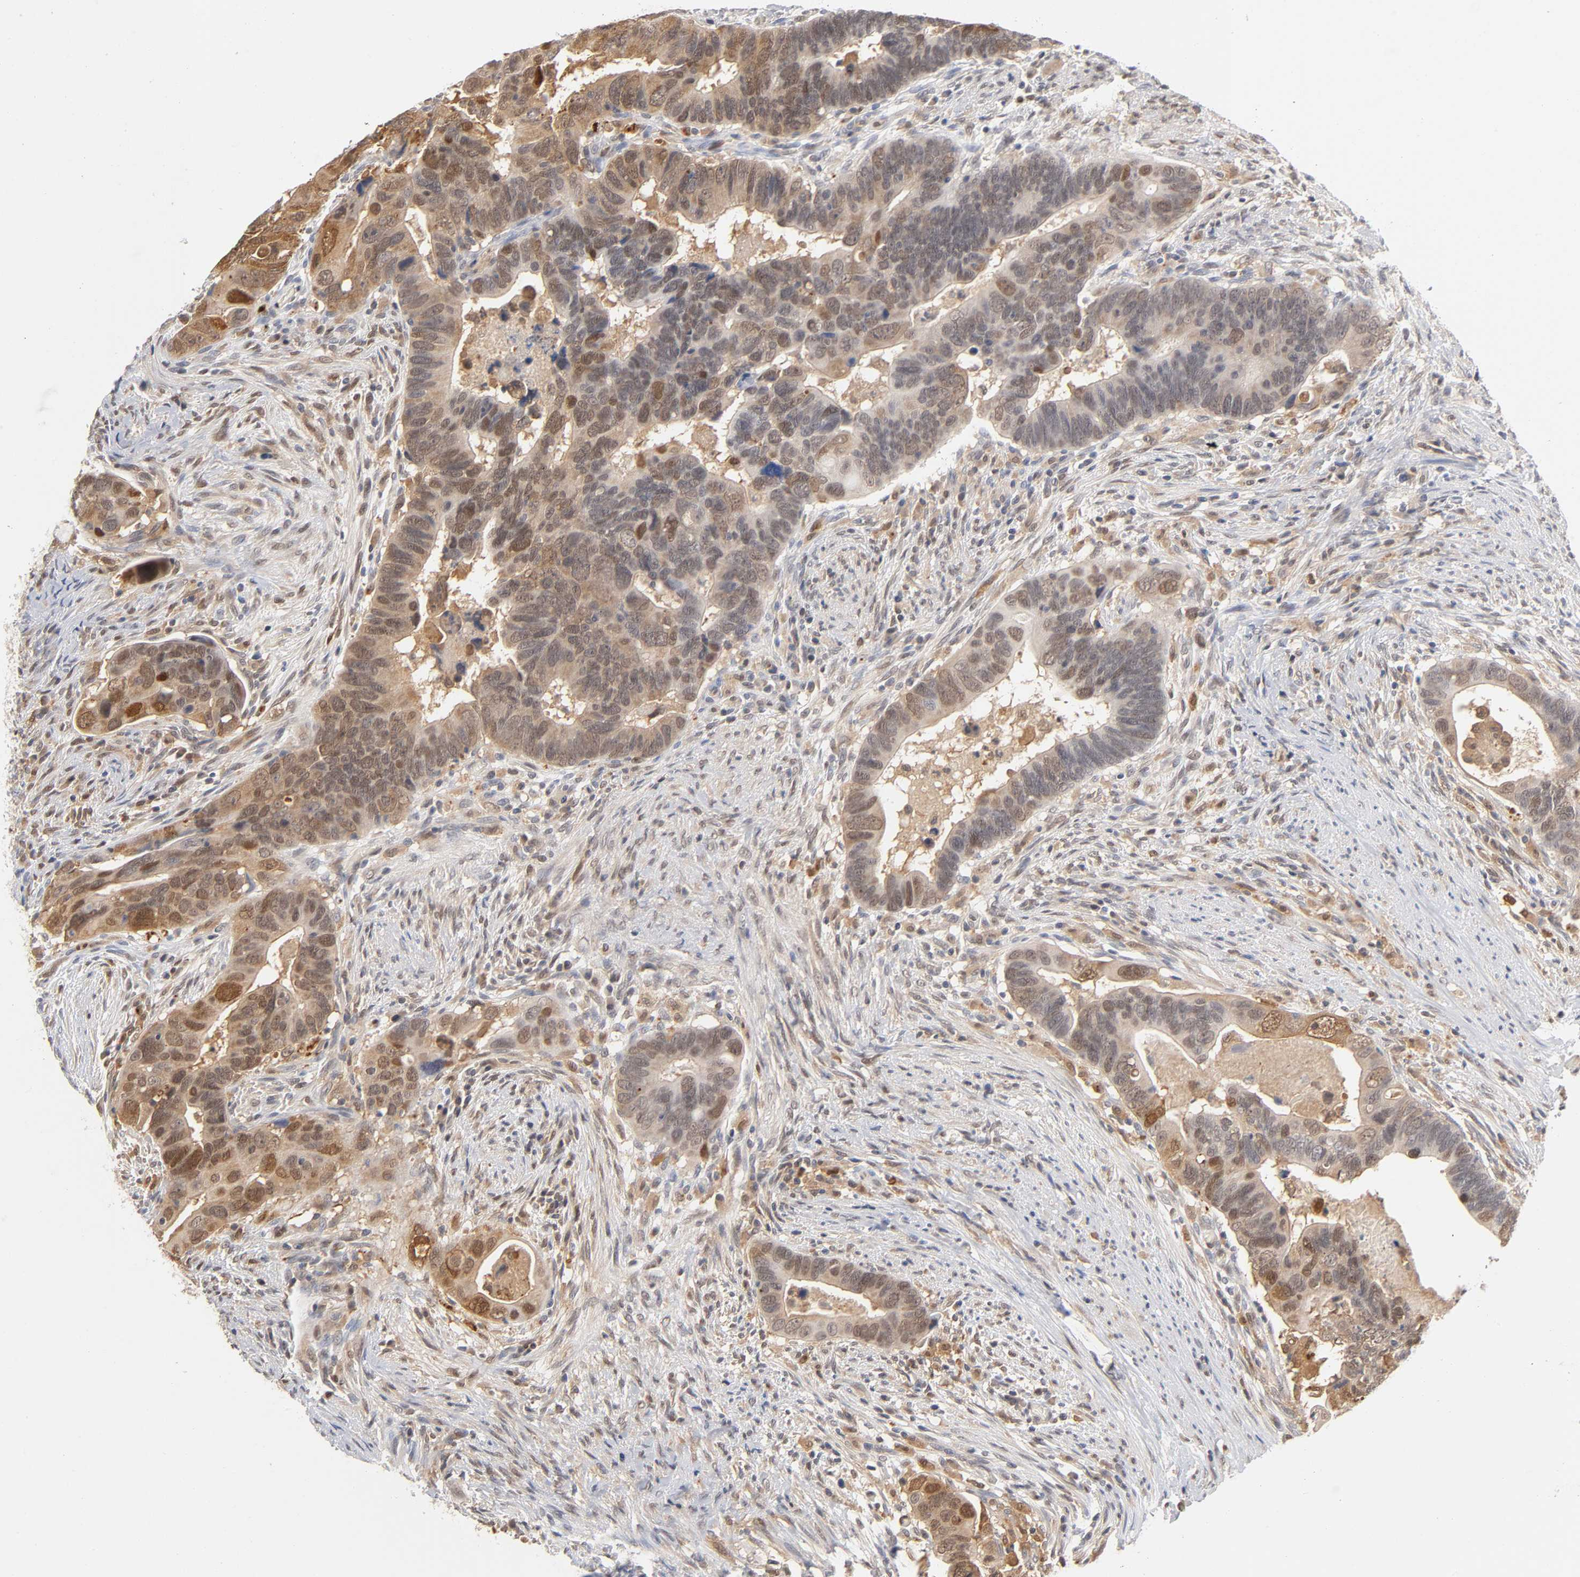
{"staining": {"intensity": "strong", "quantity": ">75%", "location": "cytoplasmic/membranous,nuclear"}, "tissue": "colorectal cancer", "cell_type": "Tumor cells", "image_type": "cancer", "snomed": [{"axis": "morphology", "description": "Adenocarcinoma, NOS"}, {"axis": "topography", "description": "Rectum"}], "caption": "About >75% of tumor cells in human adenocarcinoma (colorectal) exhibit strong cytoplasmic/membranous and nuclear protein staining as visualized by brown immunohistochemical staining.", "gene": "DFFB", "patient": {"sex": "male", "age": 53}}